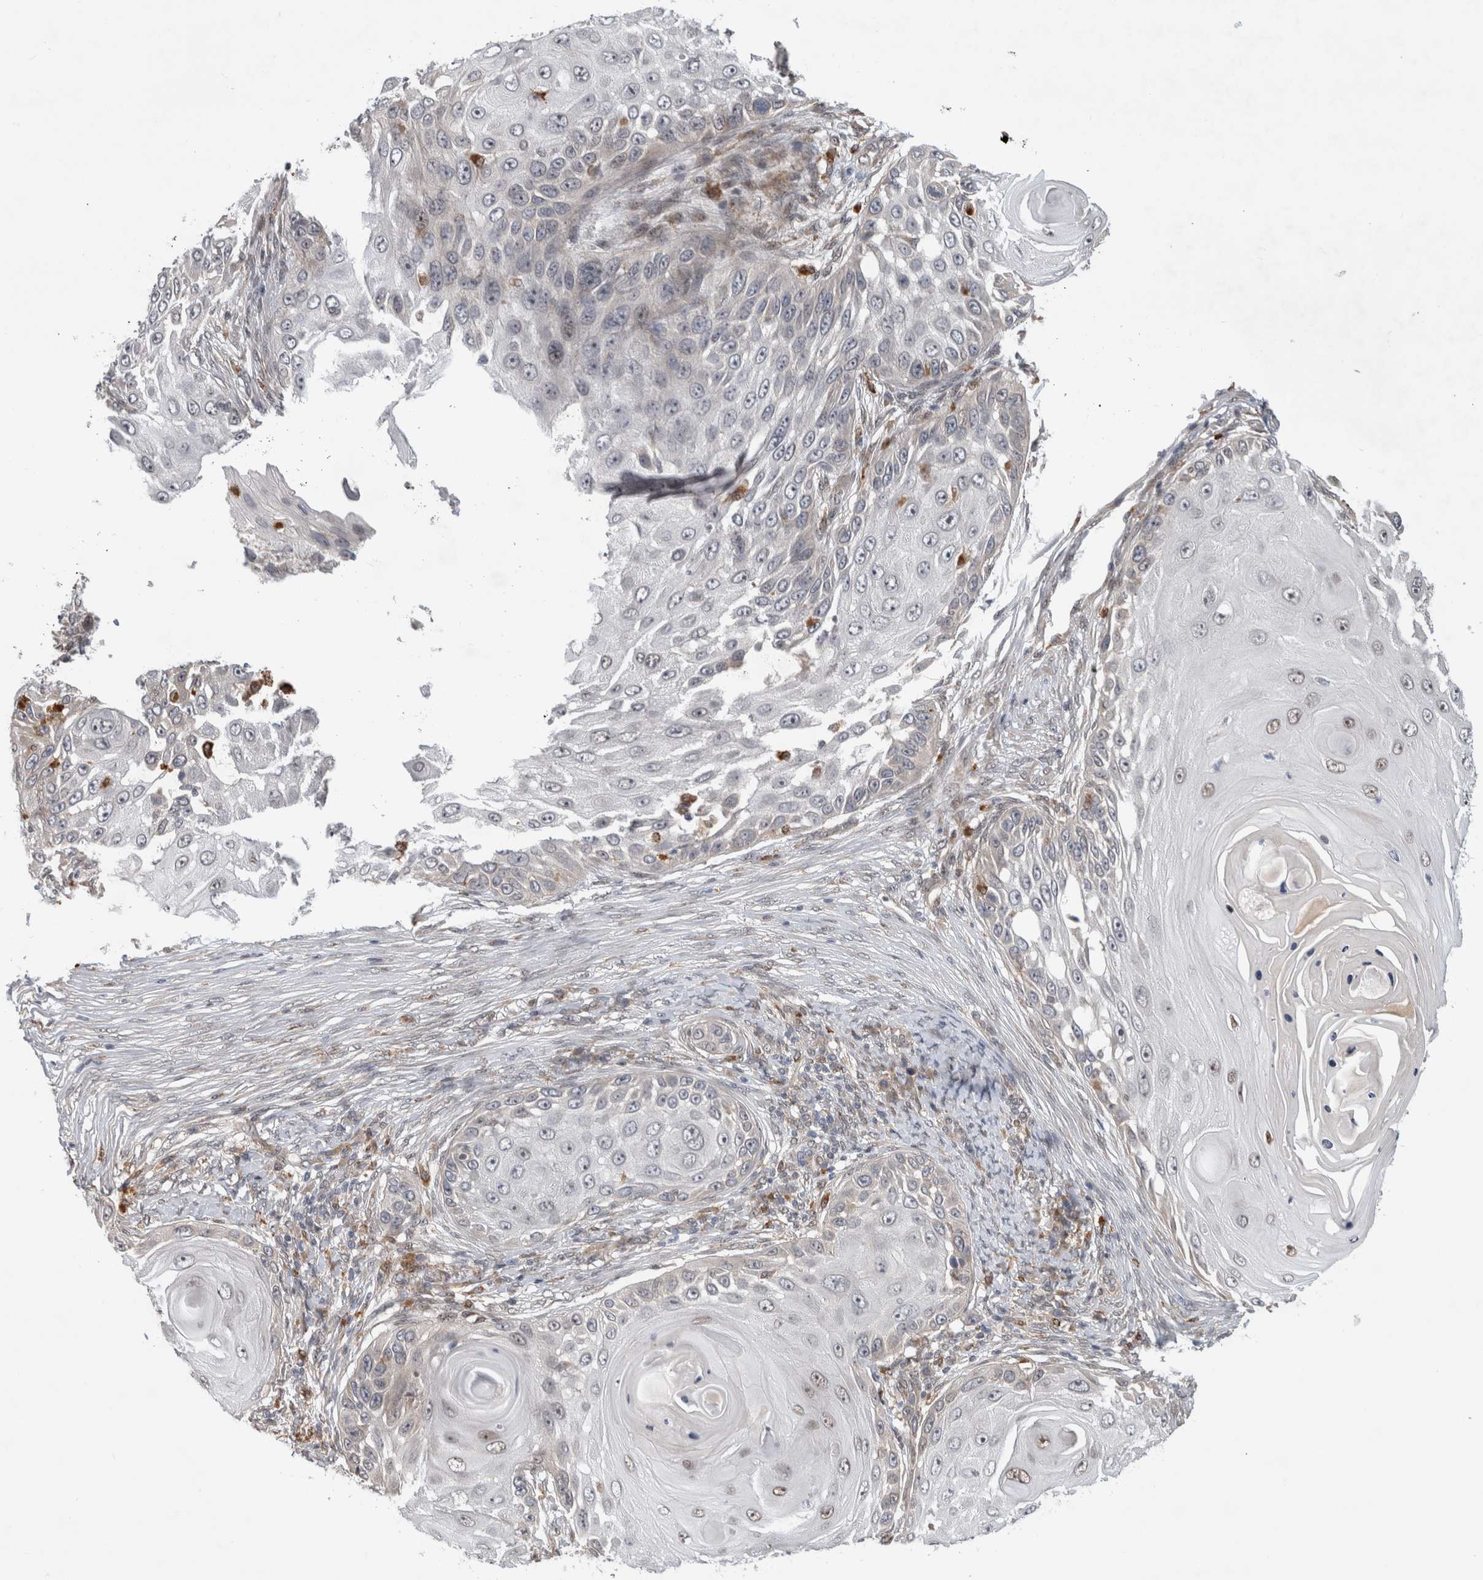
{"staining": {"intensity": "negative", "quantity": "none", "location": "none"}, "tissue": "skin cancer", "cell_type": "Tumor cells", "image_type": "cancer", "snomed": [{"axis": "morphology", "description": "Squamous cell carcinoma, NOS"}, {"axis": "topography", "description": "Skin"}], "caption": "Skin cancer (squamous cell carcinoma) stained for a protein using immunohistochemistry (IHC) reveals no positivity tumor cells.", "gene": "NAB2", "patient": {"sex": "female", "age": 44}}